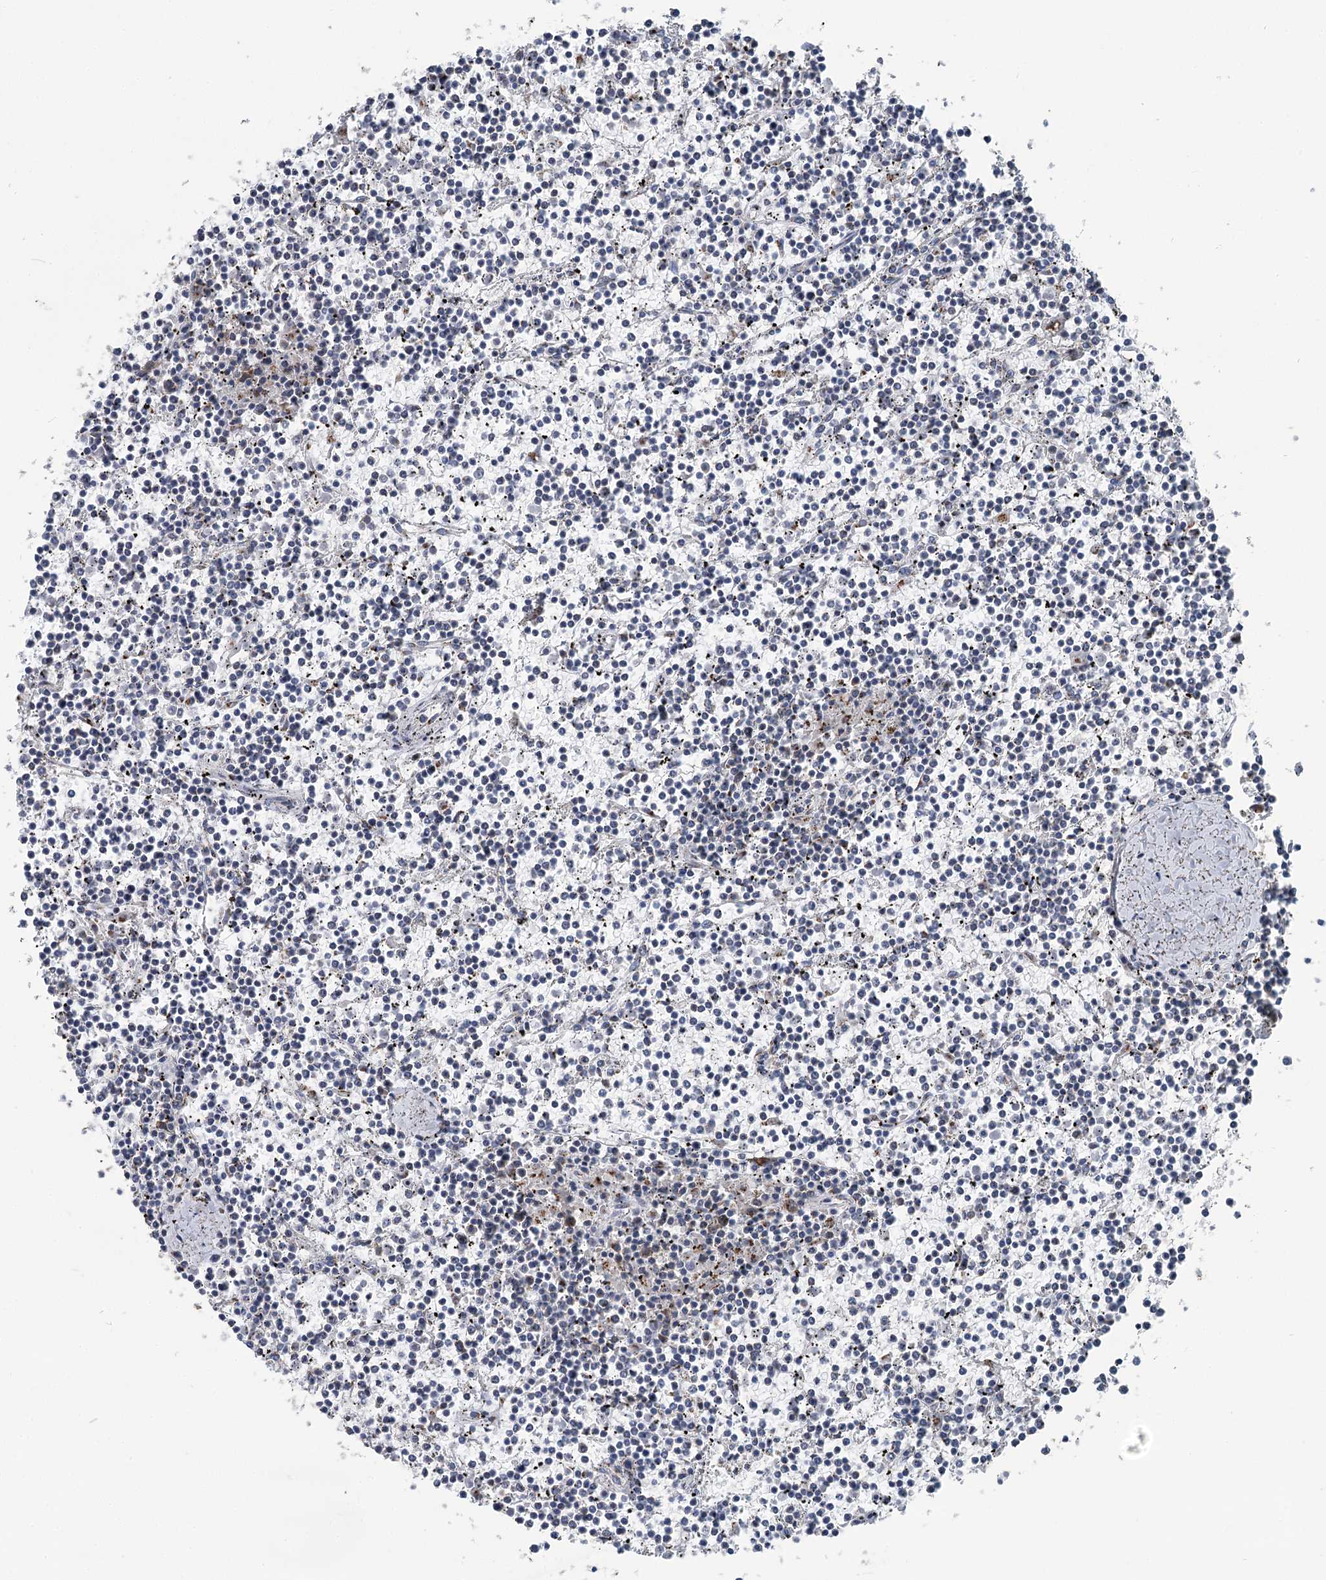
{"staining": {"intensity": "negative", "quantity": "none", "location": "none"}, "tissue": "lymphoma", "cell_type": "Tumor cells", "image_type": "cancer", "snomed": [{"axis": "morphology", "description": "Malignant lymphoma, non-Hodgkin's type, Low grade"}, {"axis": "topography", "description": "Spleen"}], "caption": "IHC histopathology image of neoplastic tissue: human malignant lymphoma, non-Hodgkin's type (low-grade) stained with DAB (3,3'-diaminobenzidine) shows no significant protein expression in tumor cells. (Stains: DAB (3,3'-diaminobenzidine) immunohistochemistry with hematoxylin counter stain, Microscopy: brightfield microscopy at high magnification).", "gene": "ITIH5", "patient": {"sex": "female", "age": 19}}